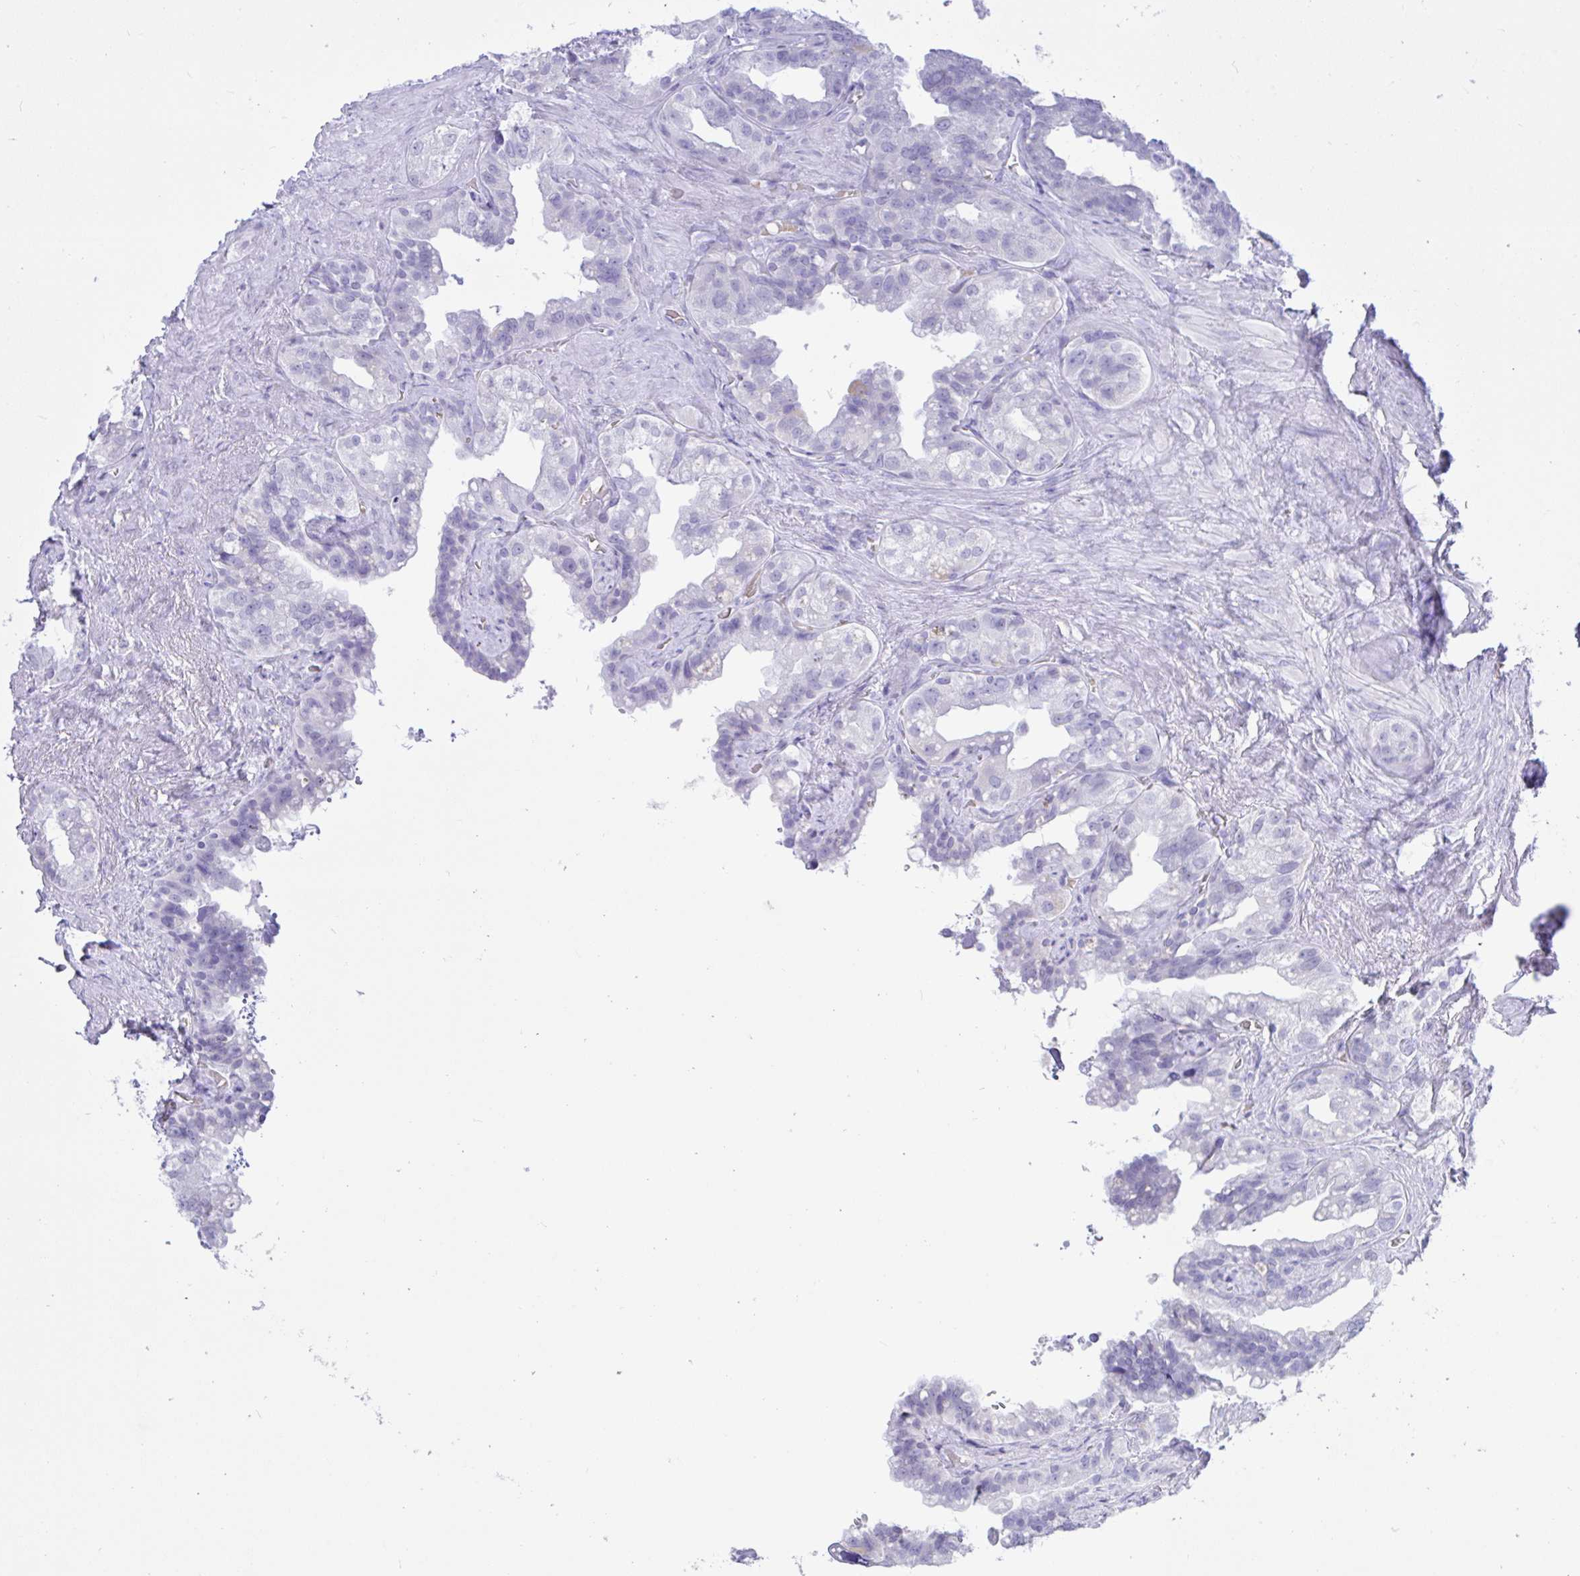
{"staining": {"intensity": "negative", "quantity": "none", "location": "none"}, "tissue": "seminal vesicle", "cell_type": "Glandular cells", "image_type": "normal", "snomed": [{"axis": "morphology", "description": "Normal tissue, NOS"}, {"axis": "topography", "description": "Seminal veicle"}, {"axis": "topography", "description": "Peripheral nerve tissue"}], "caption": "Immunohistochemistry (IHC) image of benign human seminal vesicle stained for a protein (brown), which displays no staining in glandular cells.", "gene": "SEL1L2", "patient": {"sex": "male", "age": 76}}